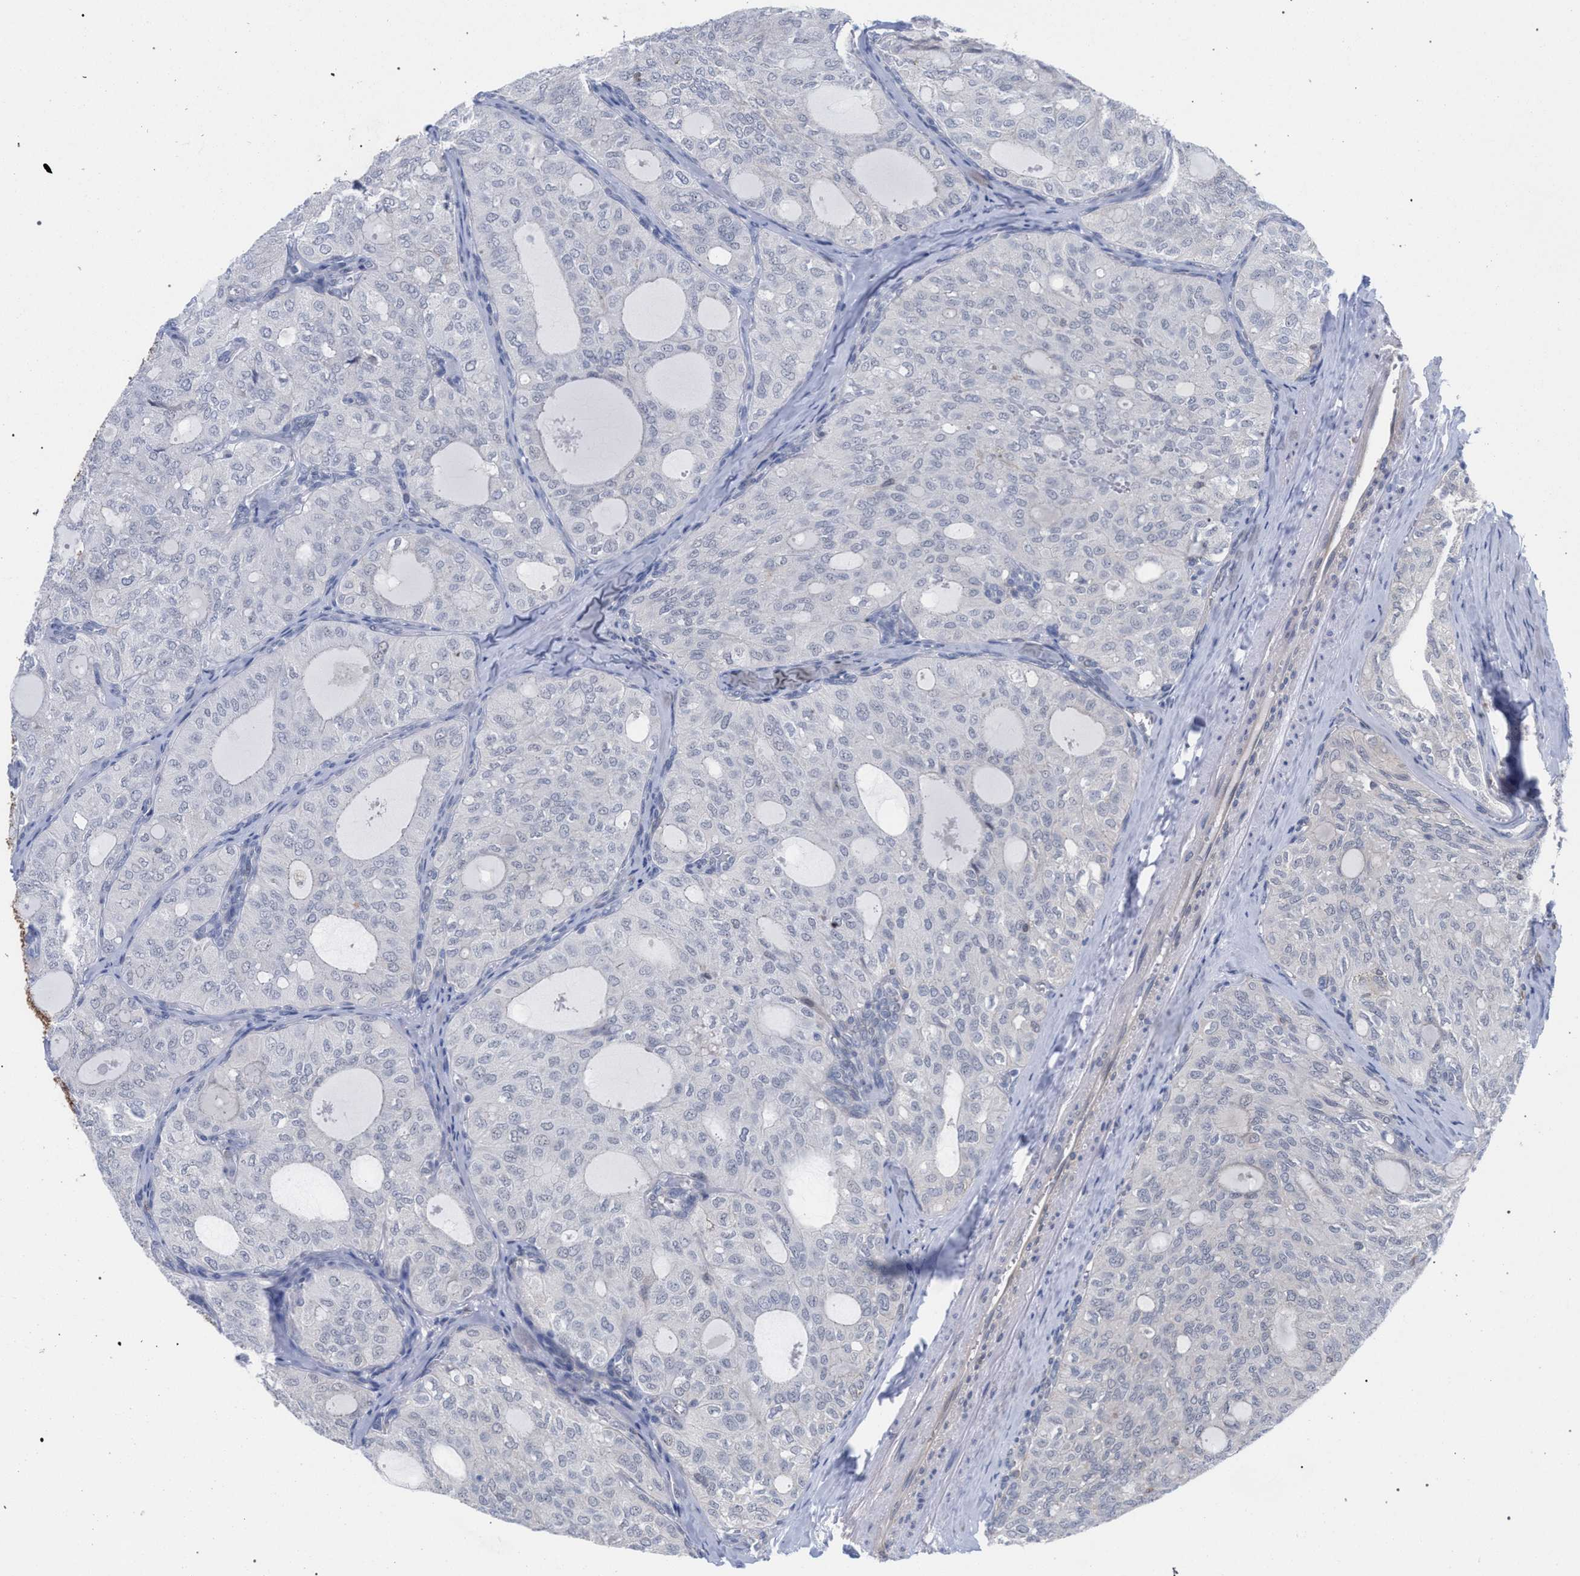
{"staining": {"intensity": "negative", "quantity": "none", "location": "none"}, "tissue": "thyroid cancer", "cell_type": "Tumor cells", "image_type": "cancer", "snomed": [{"axis": "morphology", "description": "Follicular adenoma carcinoma, NOS"}, {"axis": "topography", "description": "Thyroid gland"}], "caption": "Immunohistochemical staining of human follicular adenoma carcinoma (thyroid) reveals no significant positivity in tumor cells.", "gene": "FHOD3", "patient": {"sex": "male", "age": 75}}